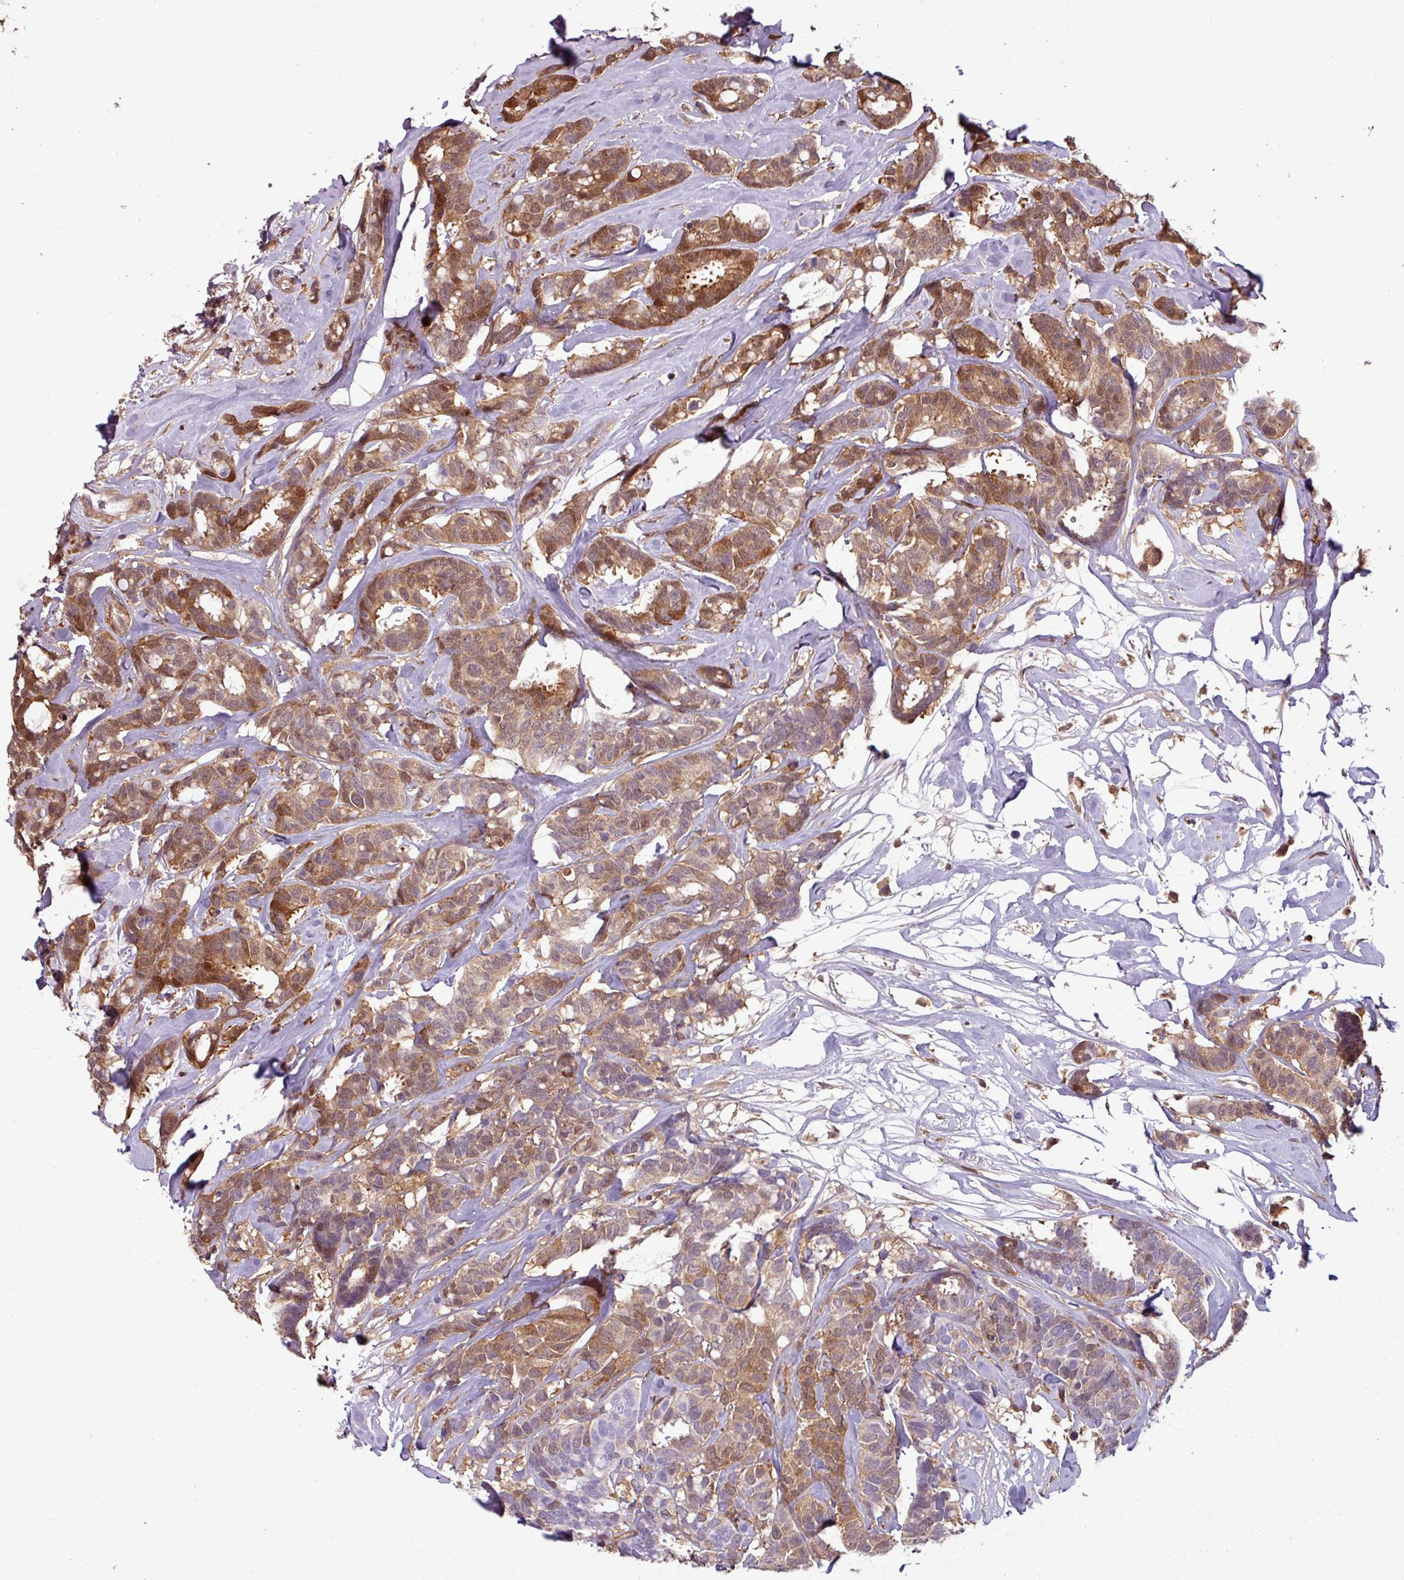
{"staining": {"intensity": "moderate", "quantity": ">75%", "location": "cytoplasmic/membranous"}, "tissue": "breast cancer", "cell_type": "Tumor cells", "image_type": "cancer", "snomed": [{"axis": "morphology", "description": "Duct carcinoma"}, {"axis": "topography", "description": "Breast"}], "caption": "Tumor cells display moderate cytoplasmic/membranous expression in approximately >75% of cells in intraductal carcinoma (breast).", "gene": "SH3BGRL", "patient": {"sex": "female", "age": 87}}